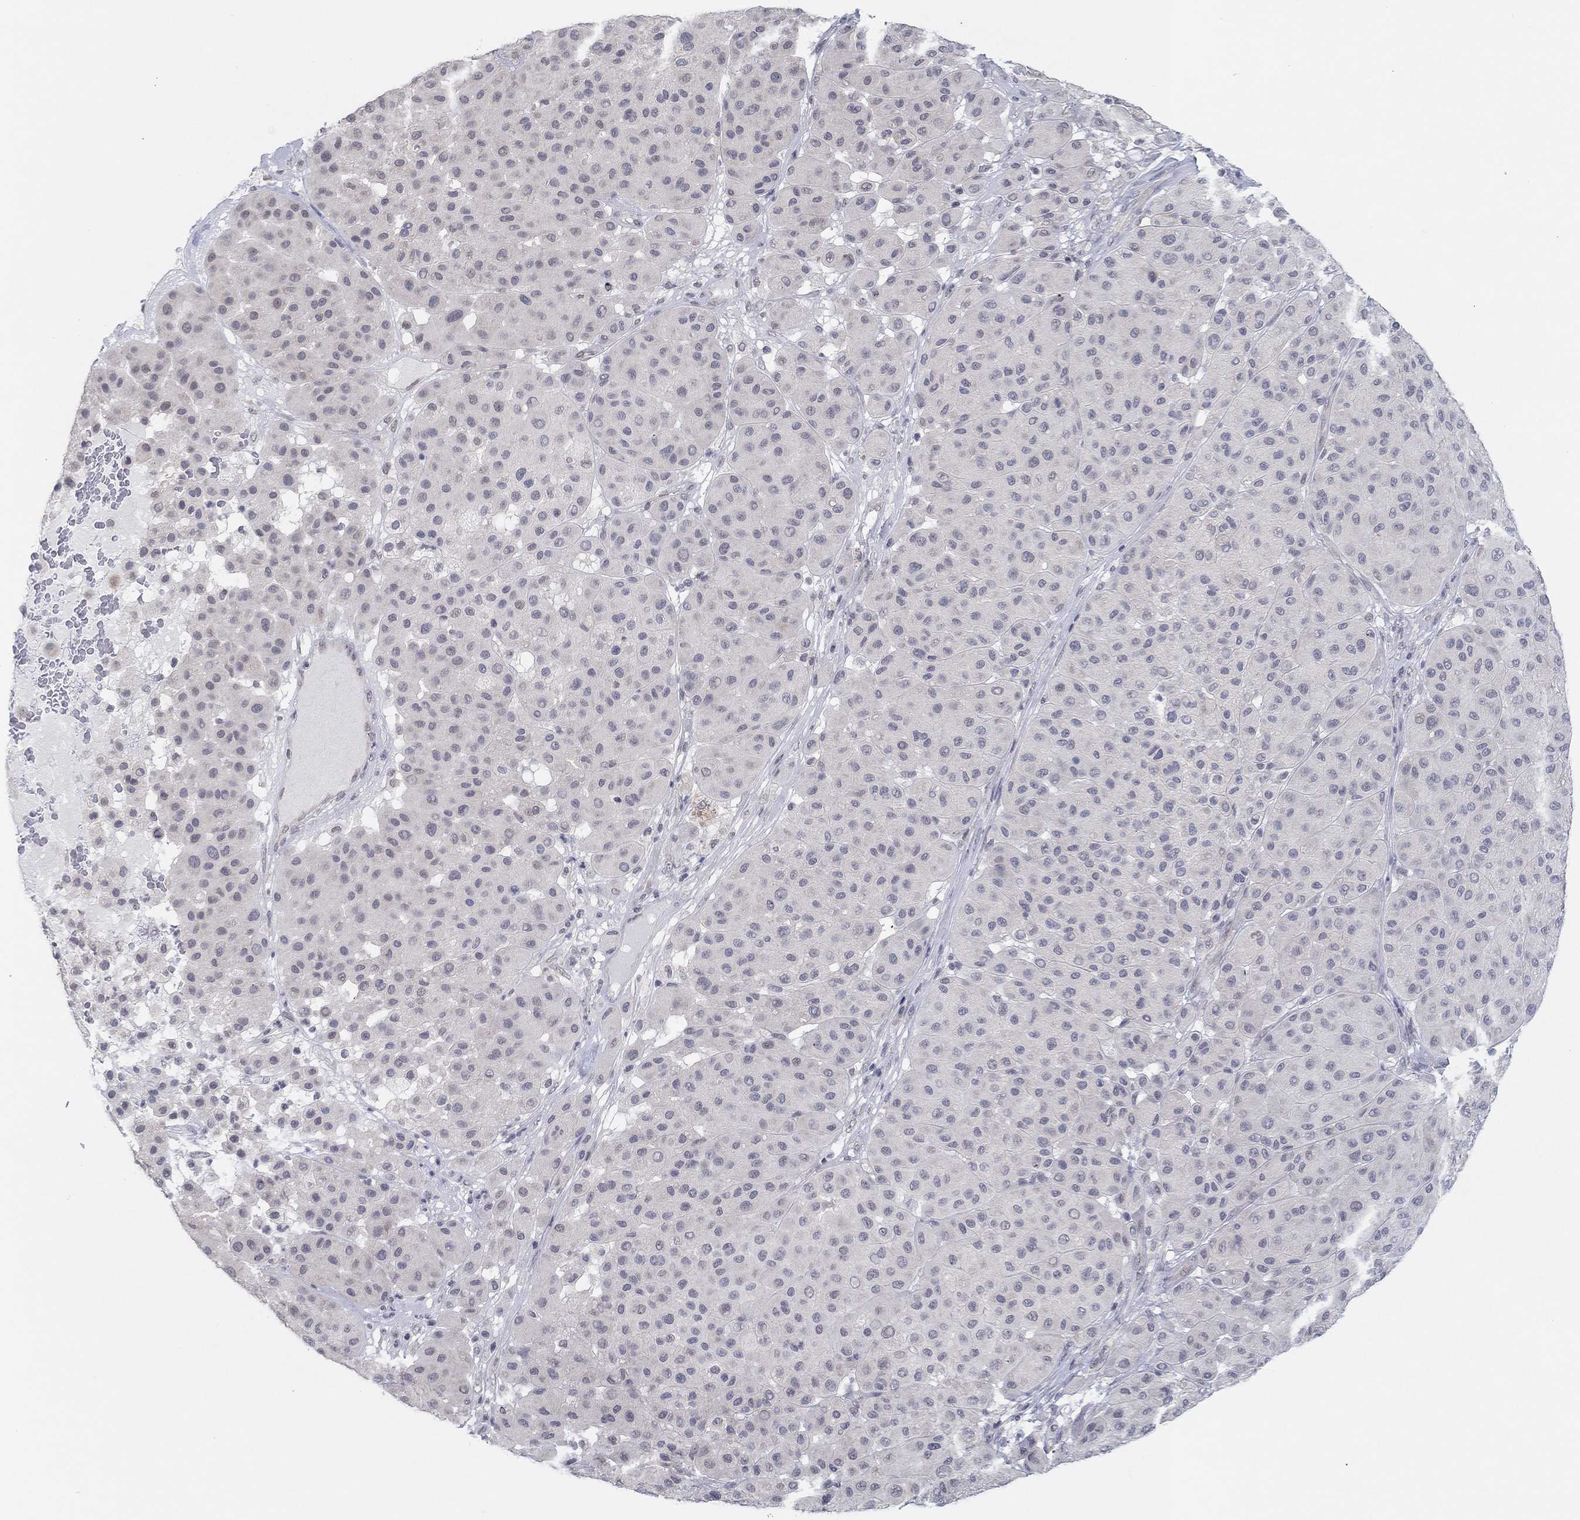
{"staining": {"intensity": "negative", "quantity": "none", "location": "none"}, "tissue": "melanoma", "cell_type": "Tumor cells", "image_type": "cancer", "snomed": [{"axis": "morphology", "description": "Malignant melanoma, Metastatic site"}, {"axis": "topography", "description": "Smooth muscle"}], "caption": "This is a micrograph of IHC staining of melanoma, which shows no positivity in tumor cells.", "gene": "SLC22A2", "patient": {"sex": "male", "age": 41}}